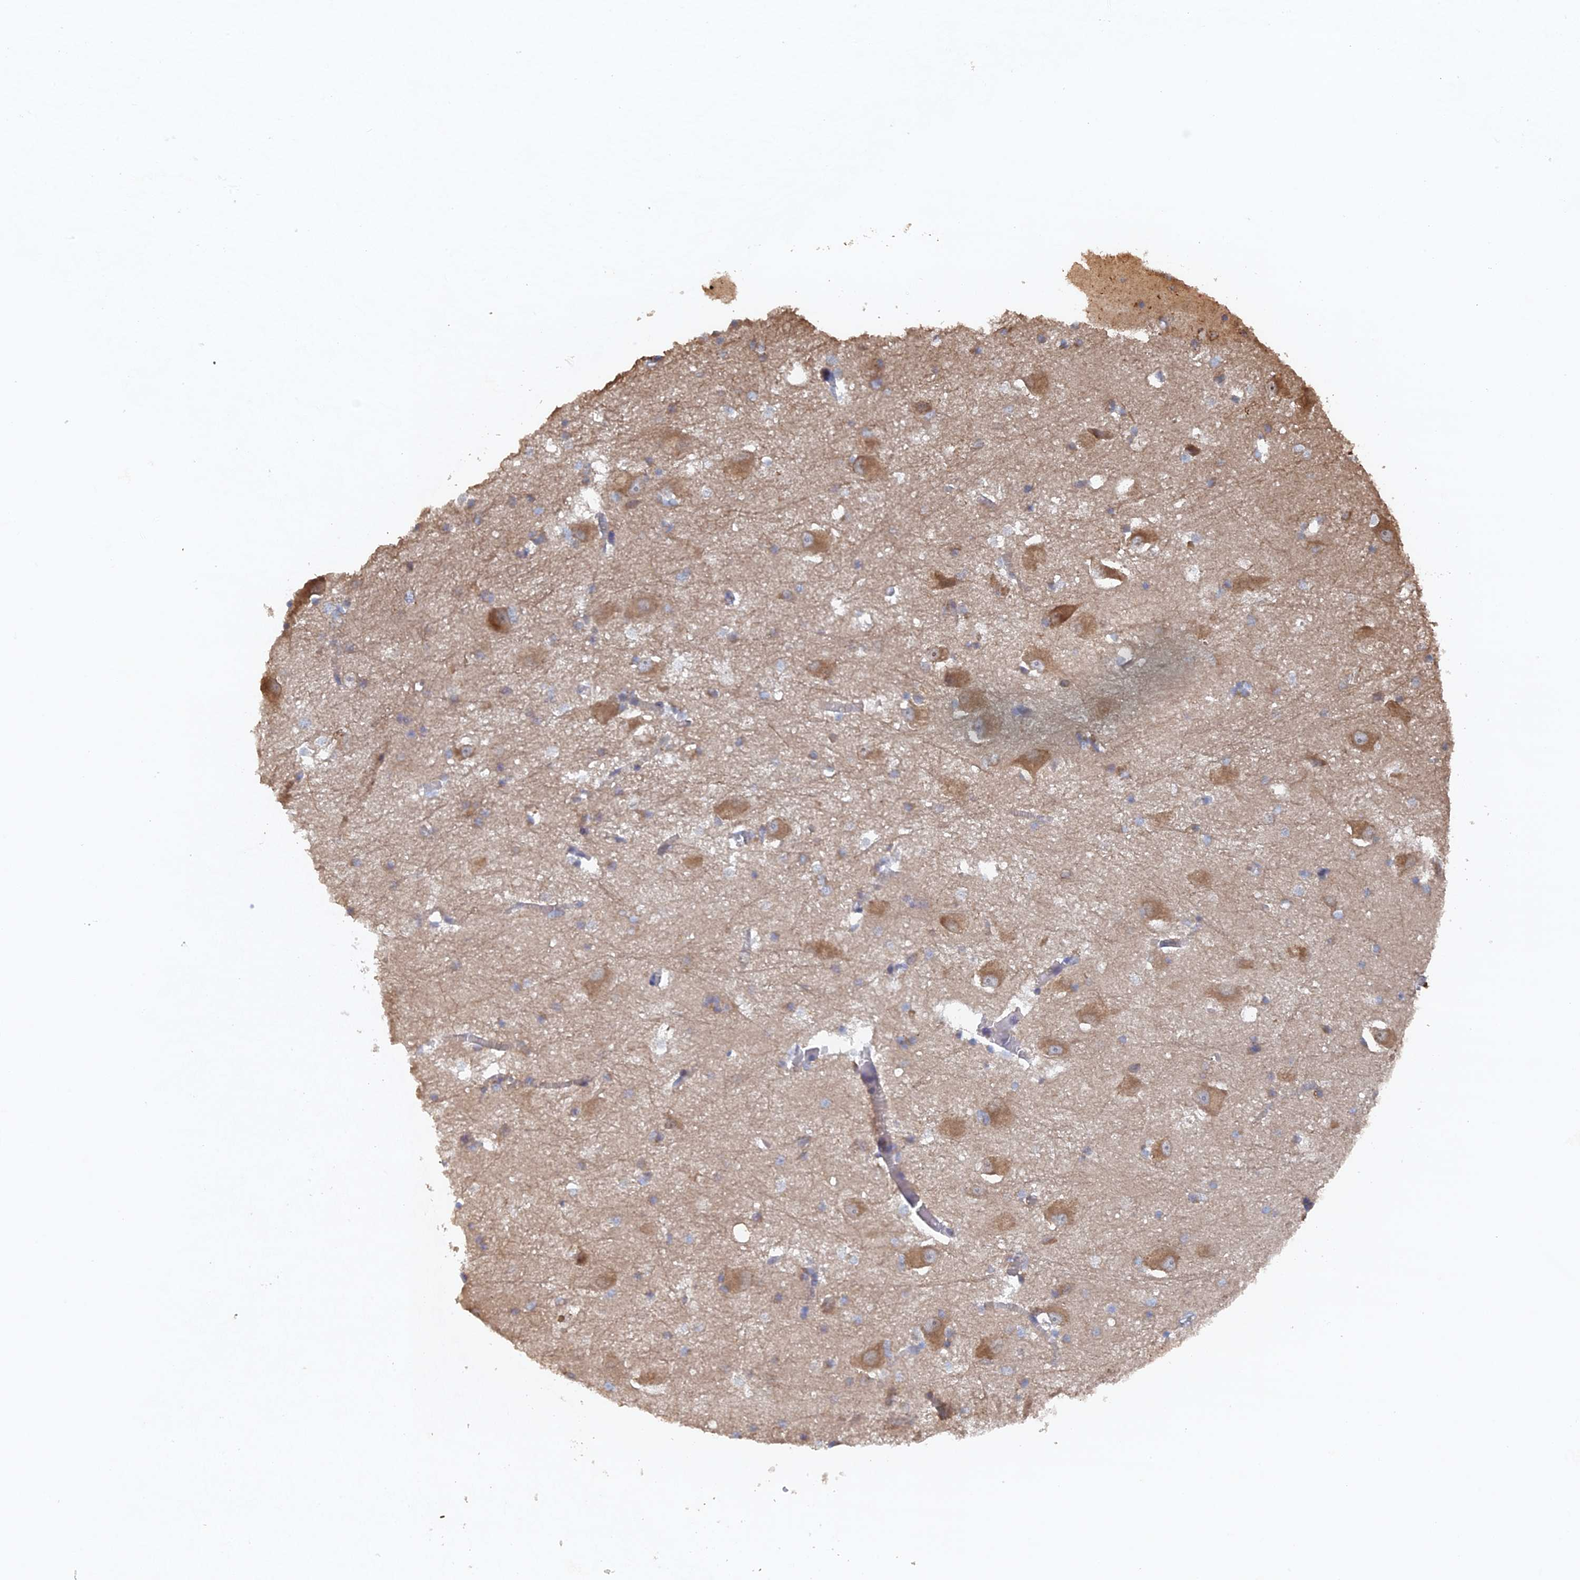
{"staining": {"intensity": "weak", "quantity": "25%-75%", "location": "cytoplasmic/membranous"}, "tissue": "caudate", "cell_type": "Glial cells", "image_type": "normal", "snomed": [{"axis": "morphology", "description": "Normal tissue, NOS"}, {"axis": "topography", "description": "Lateral ventricle wall"}], "caption": "Approximately 25%-75% of glial cells in benign caudate display weak cytoplasmic/membranous protein staining as visualized by brown immunohistochemical staining.", "gene": "VPS37C", "patient": {"sex": "male", "age": 37}}